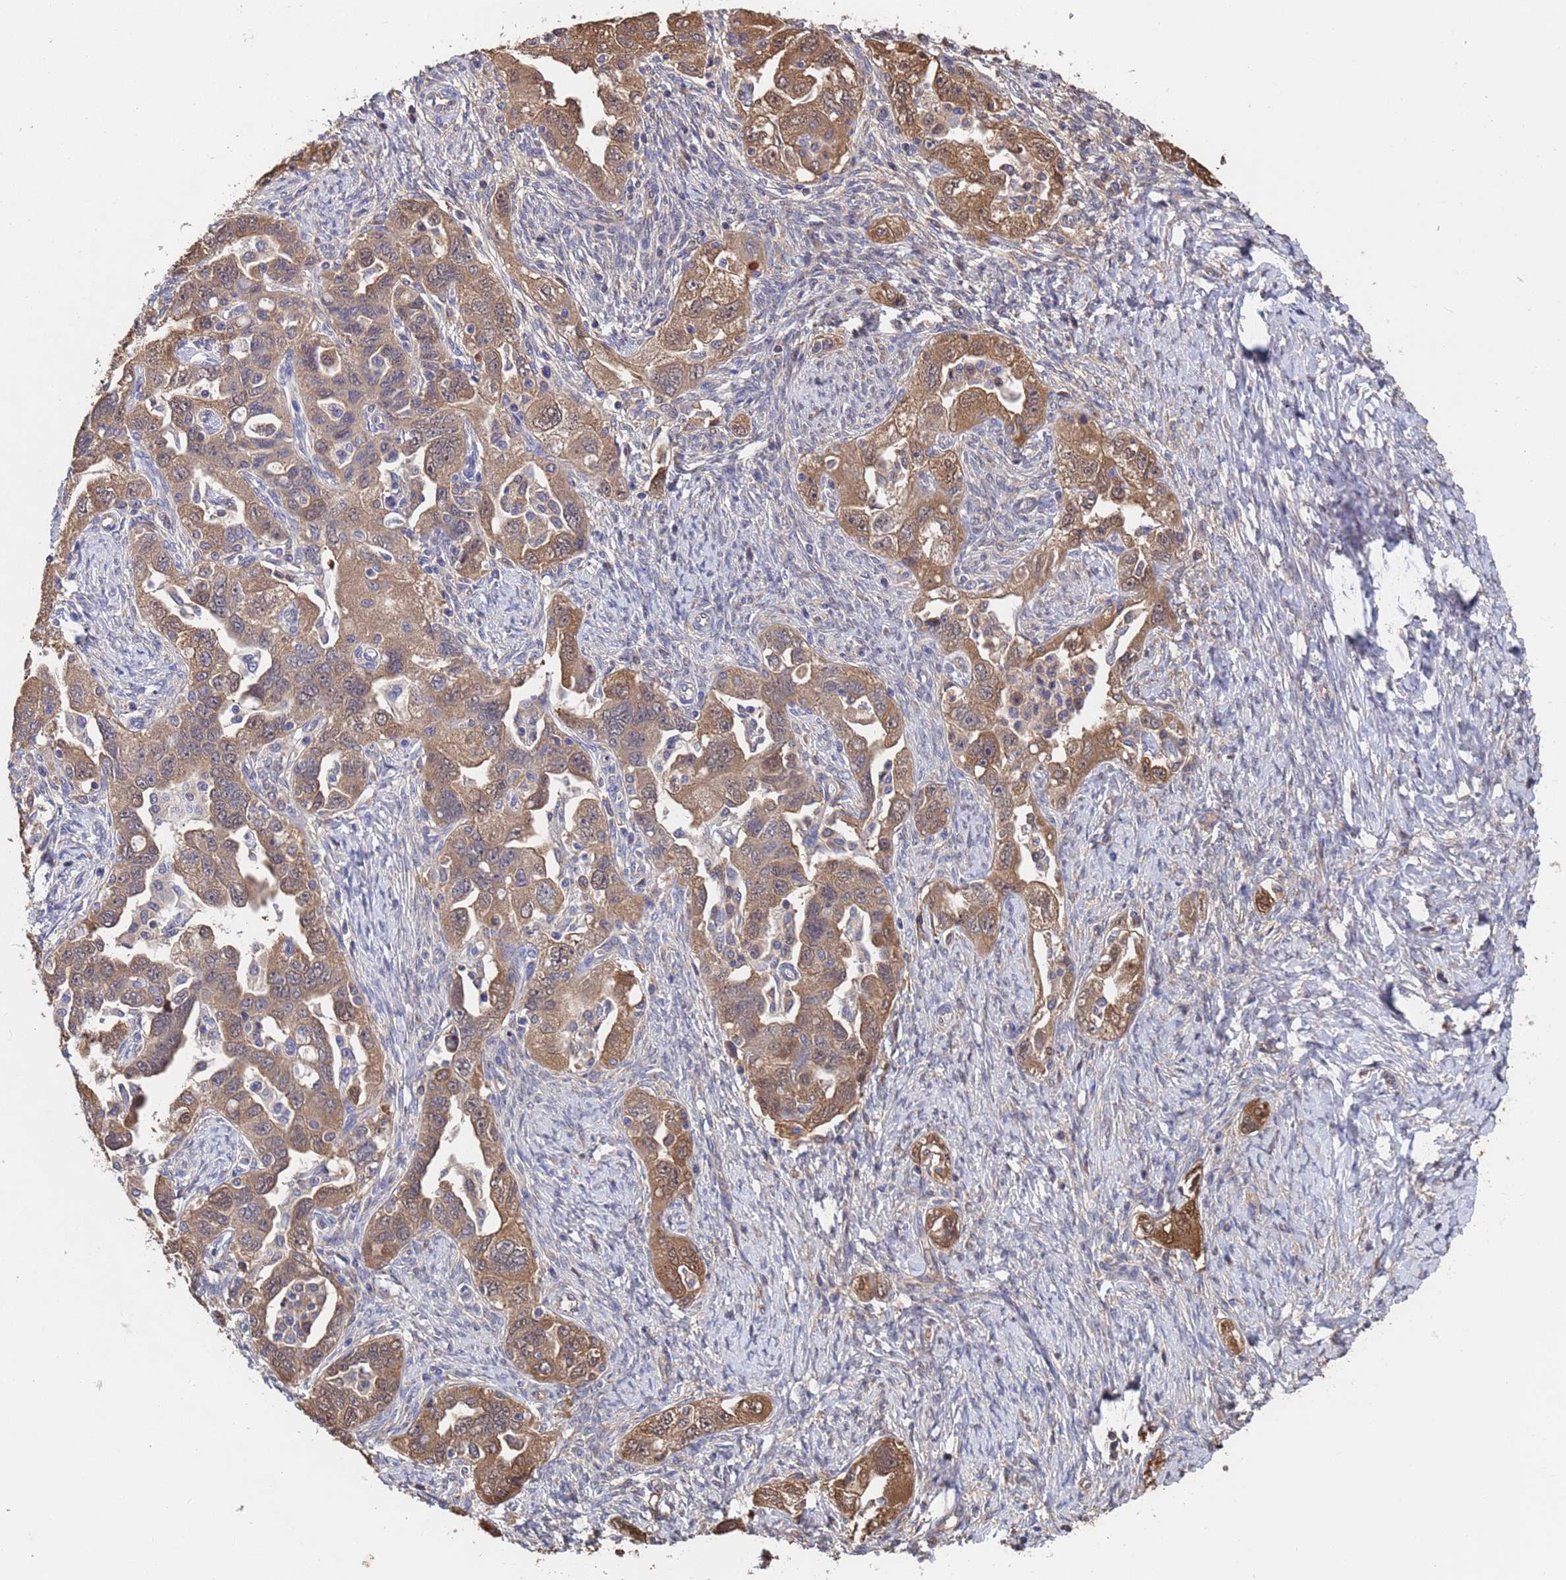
{"staining": {"intensity": "moderate", "quantity": ">75%", "location": "cytoplasmic/membranous,nuclear"}, "tissue": "ovarian cancer", "cell_type": "Tumor cells", "image_type": "cancer", "snomed": [{"axis": "morphology", "description": "Carcinoma, NOS"}, {"axis": "morphology", "description": "Cystadenocarcinoma, serous, NOS"}, {"axis": "topography", "description": "Ovary"}], "caption": "Immunohistochemical staining of human serous cystadenocarcinoma (ovarian) exhibits medium levels of moderate cytoplasmic/membranous and nuclear protein positivity in approximately >75% of tumor cells. (Stains: DAB in brown, nuclei in blue, Microscopy: brightfield microscopy at high magnification).", "gene": "FAM25A", "patient": {"sex": "female", "age": 69}}